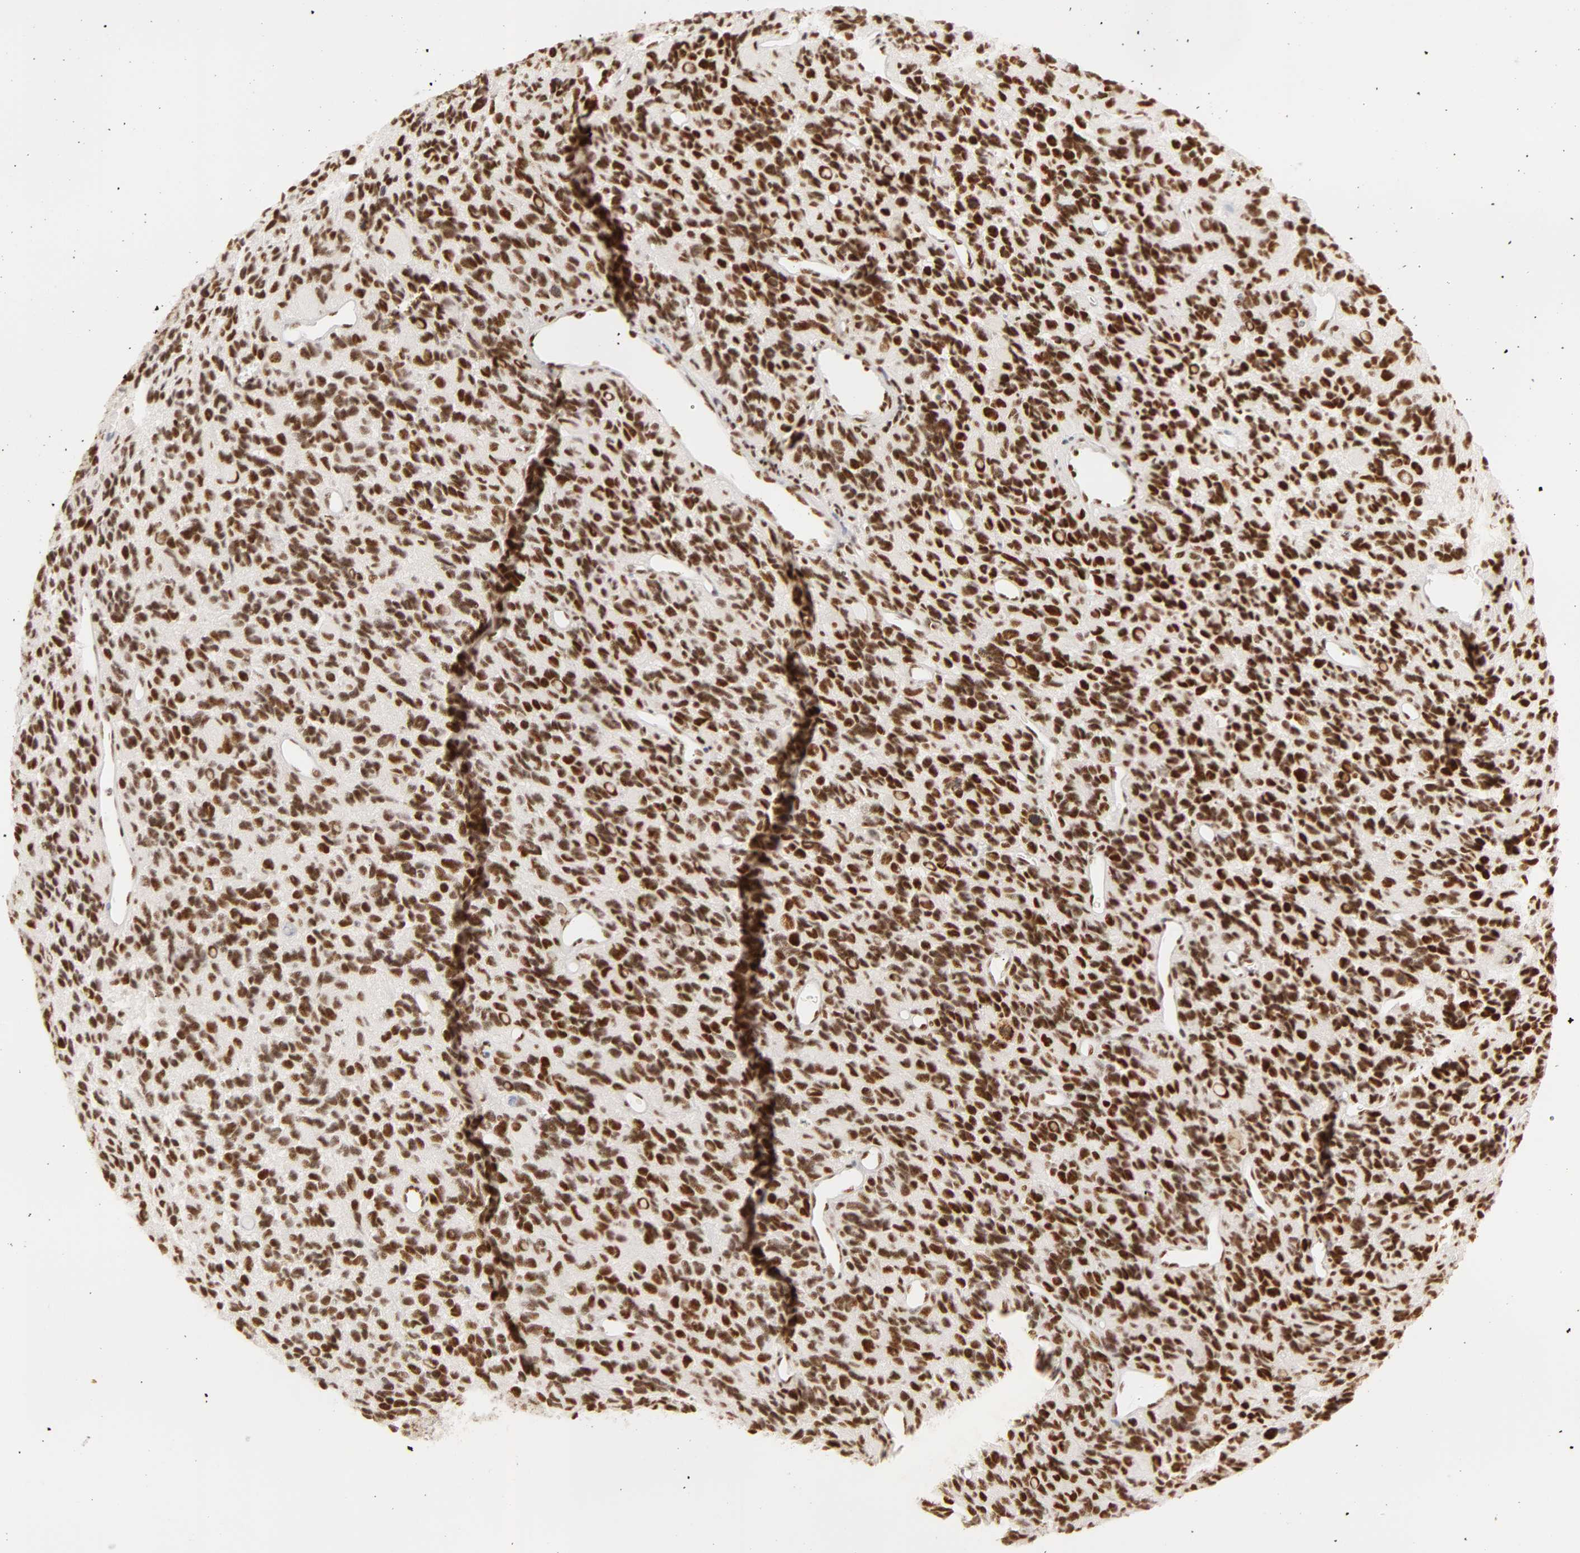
{"staining": {"intensity": "moderate", "quantity": ">75%", "location": "nuclear"}, "tissue": "glioma", "cell_type": "Tumor cells", "image_type": "cancer", "snomed": [{"axis": "morphology", "description": "Glioma, malignant, High grade"}, {"axis": "topography", "description": "Brain"}], "caption": "Brown immunohistochemical staining in human glioma reveals moderate nuclear positivity in about >75% of tumor cells. (DAB (3,3'-diaminobenzidine) = brown stain, brightfield microscopy at high magnification).", "gene": "RBM39", "patient": {"sex": "male", "age": 77}}